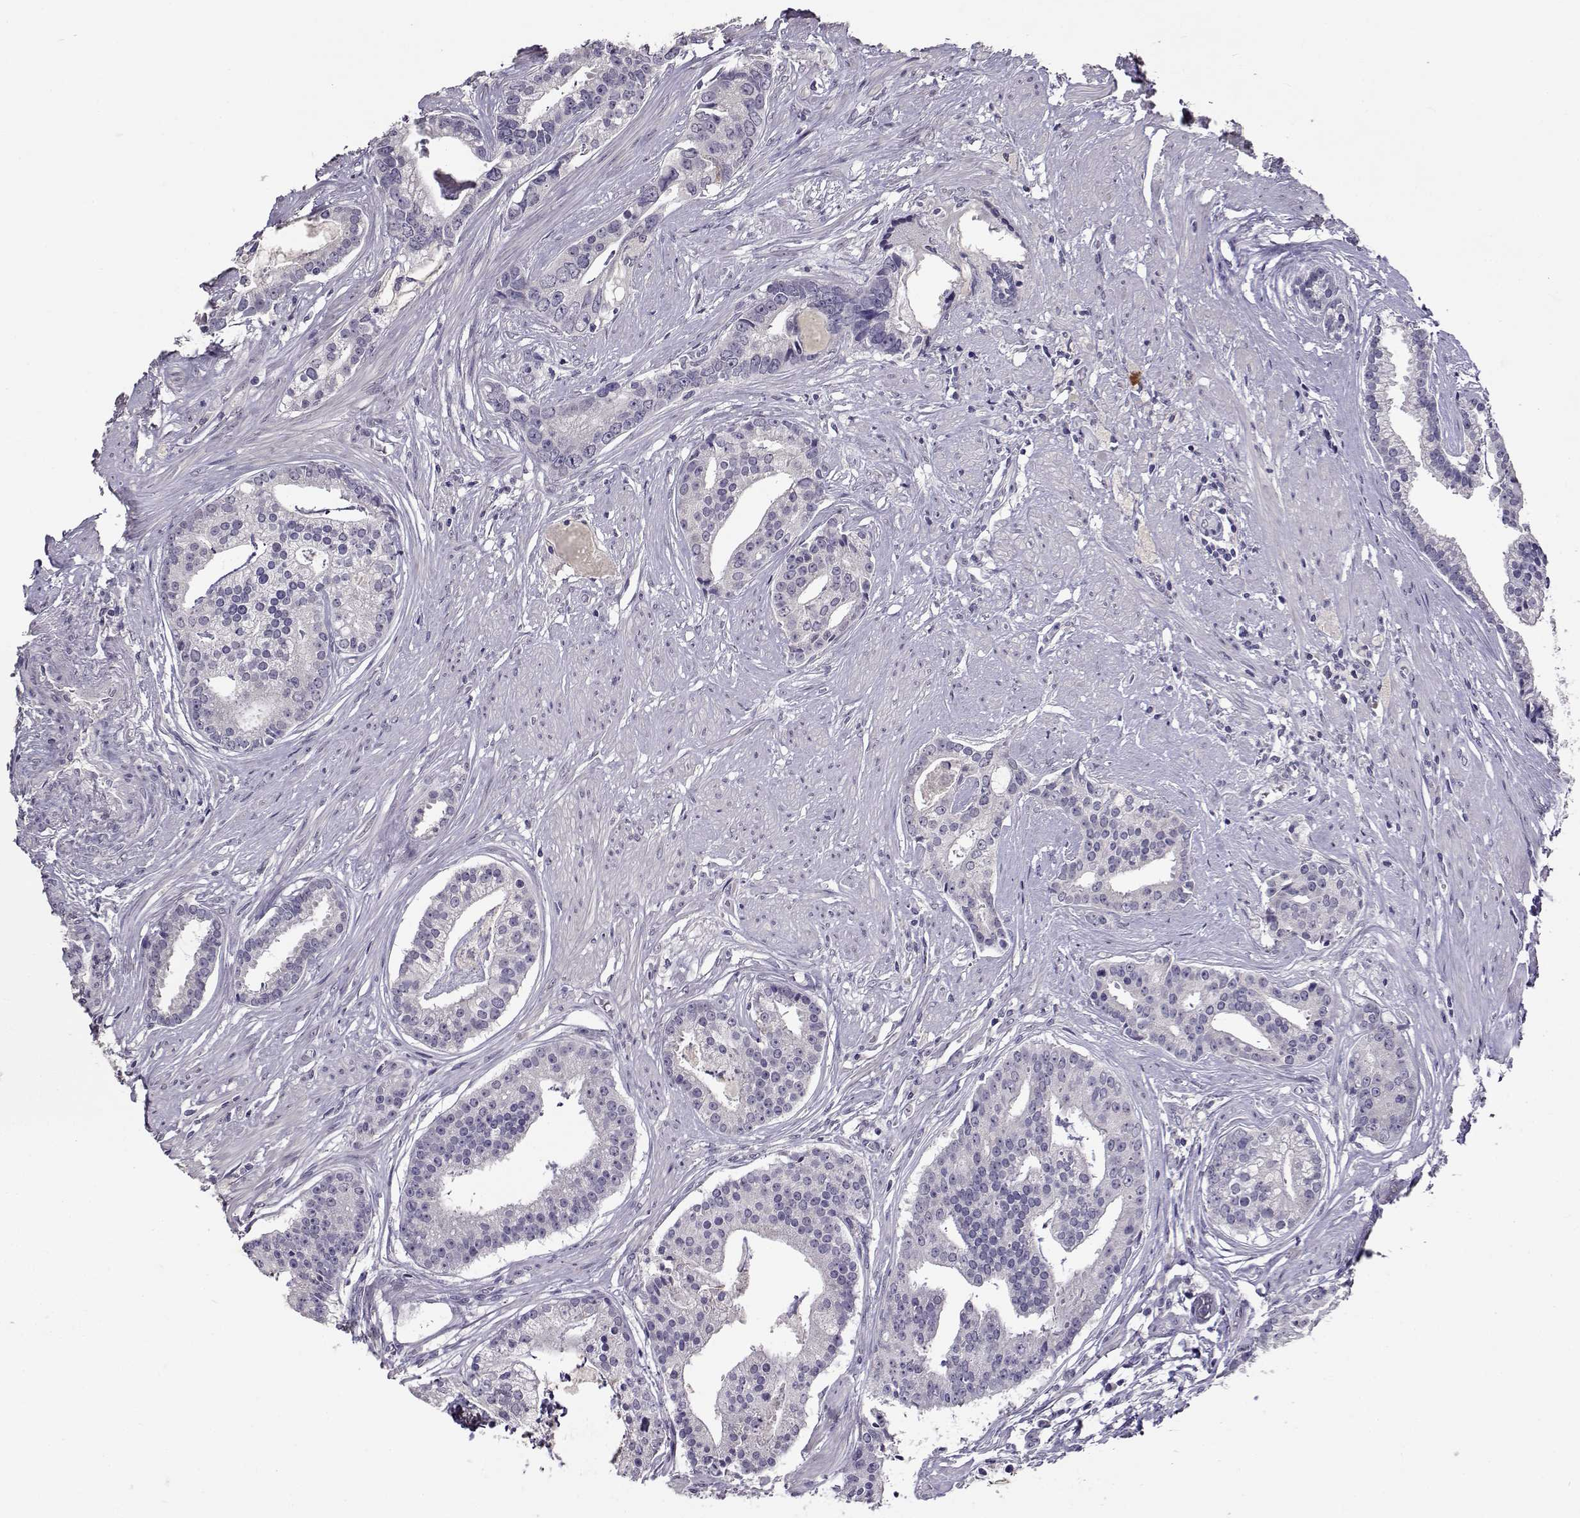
{"staining": {"intensity": "negative", "quantity": "none", "location": "none"}, "tissue": "prostate cancer", "cell_type": "Tumor cells", "image_type": "cancer", "snomed": [{"axis": "morphology", "description": "Adenocarcinoma, NOS"}, {"axis": "topography", "description": "Prostate and seminal vesicle, NOS"}, {"axis": "topography", "description": "Prostate"}], "caption": "Immunohistochemistry micrograph of neoplastic tissue: human adenocarcinoma (prostate) stained with DAB exhibits no significant protein expression in tumor cells.", "gene": "RHOXF2", "patient": {"sex": "male", "age": 44}}